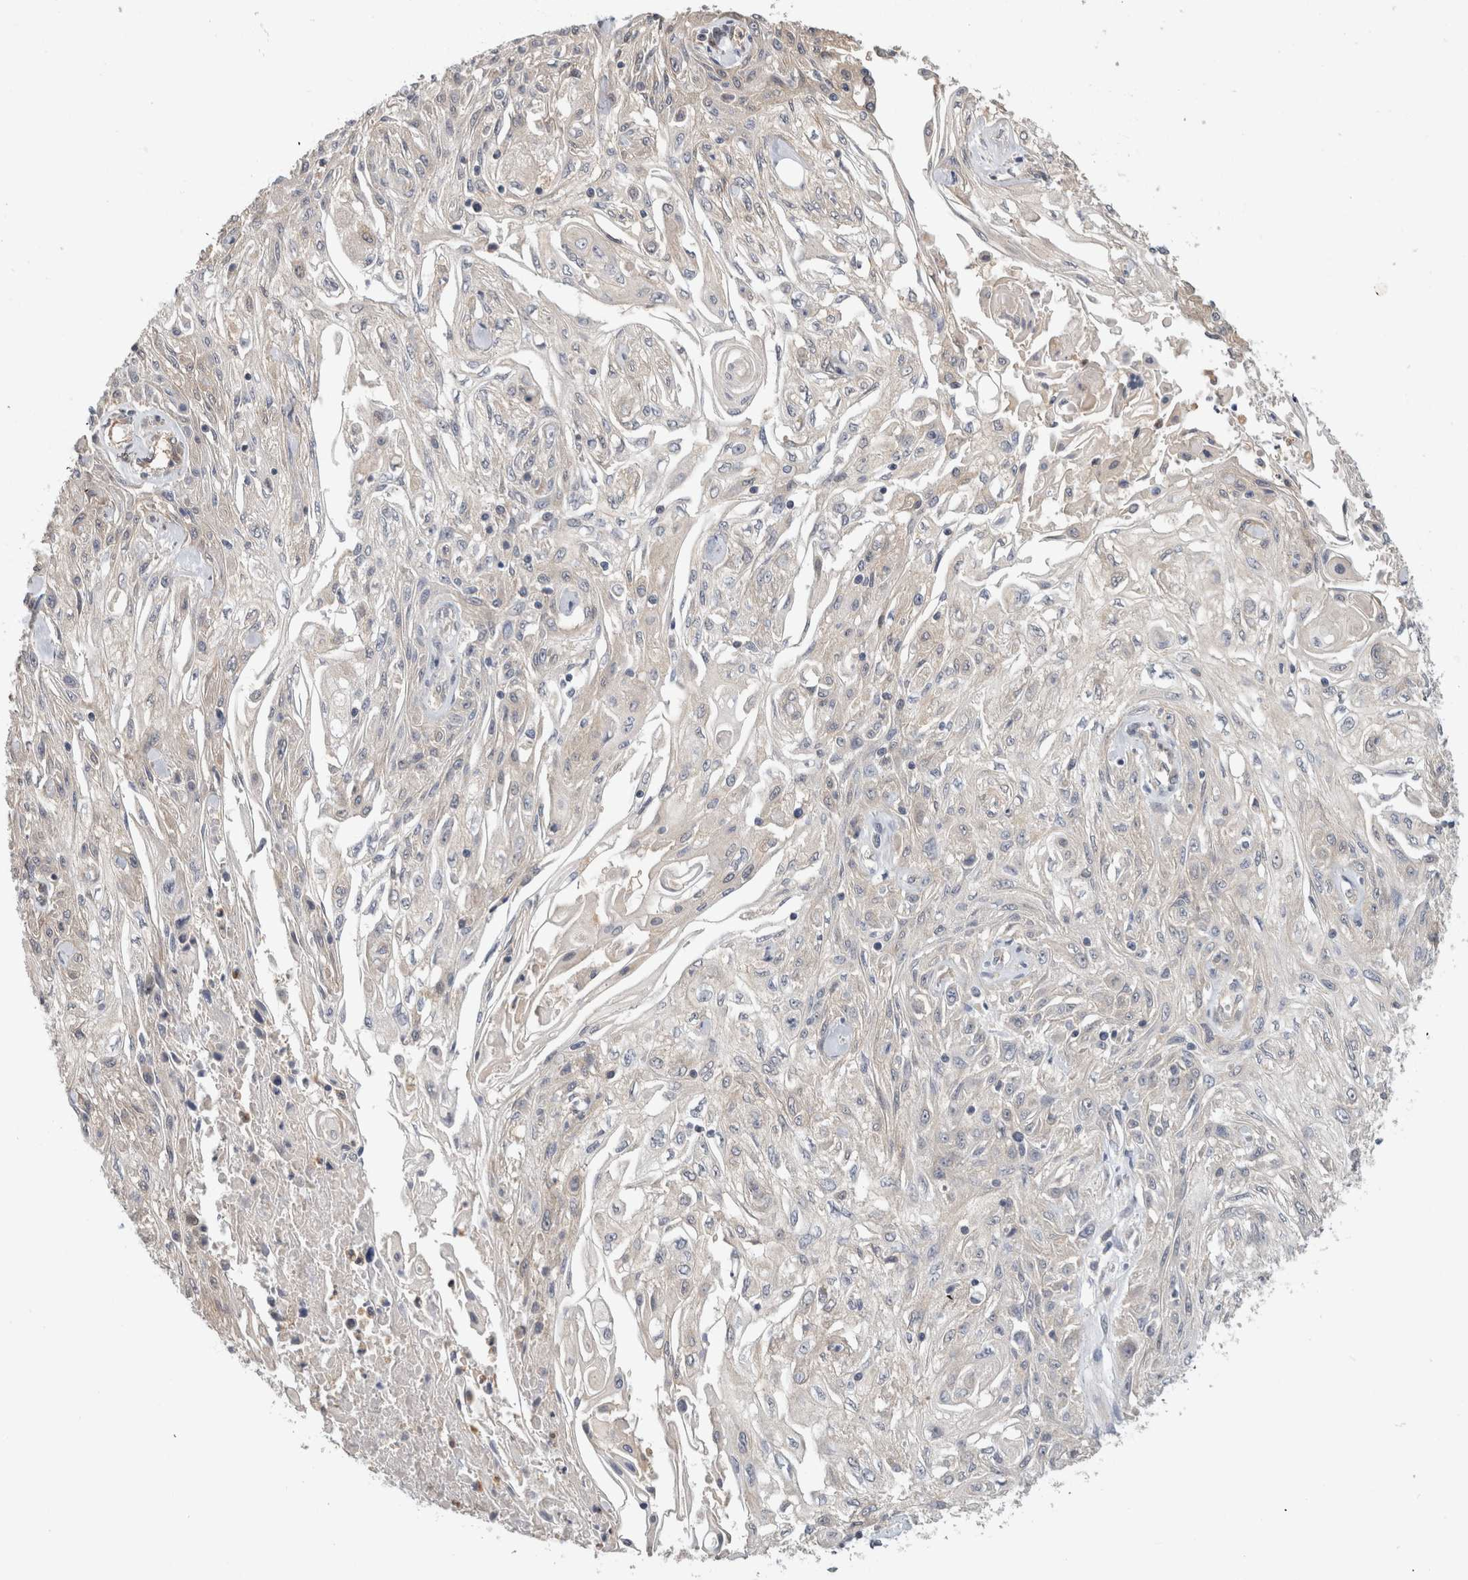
{"staining": {"intensity": "negative", "quantity": "none", "location": "none"}, "tissue": "skin cancer", "cell_type": "Tumor cells", "image_type": "cancer", "snomed": [{"axis": "morphology", "description": "Squamous cell carcinoma, NOS"}, {"axis": "morphology", "description": "Squamous cell carcinoma, metastatic, NOS"}, {"axis": "topography", "description": "Skin"}, {"axis": "topography", "description": "Lymph node"}], "caption": "Histopathology image shows no significant protein staining in tumor cells of metastatic squamous cell carcinoma (skin).", "gene": "PGM1", "patient": {"sex": "male", "age": 75}}